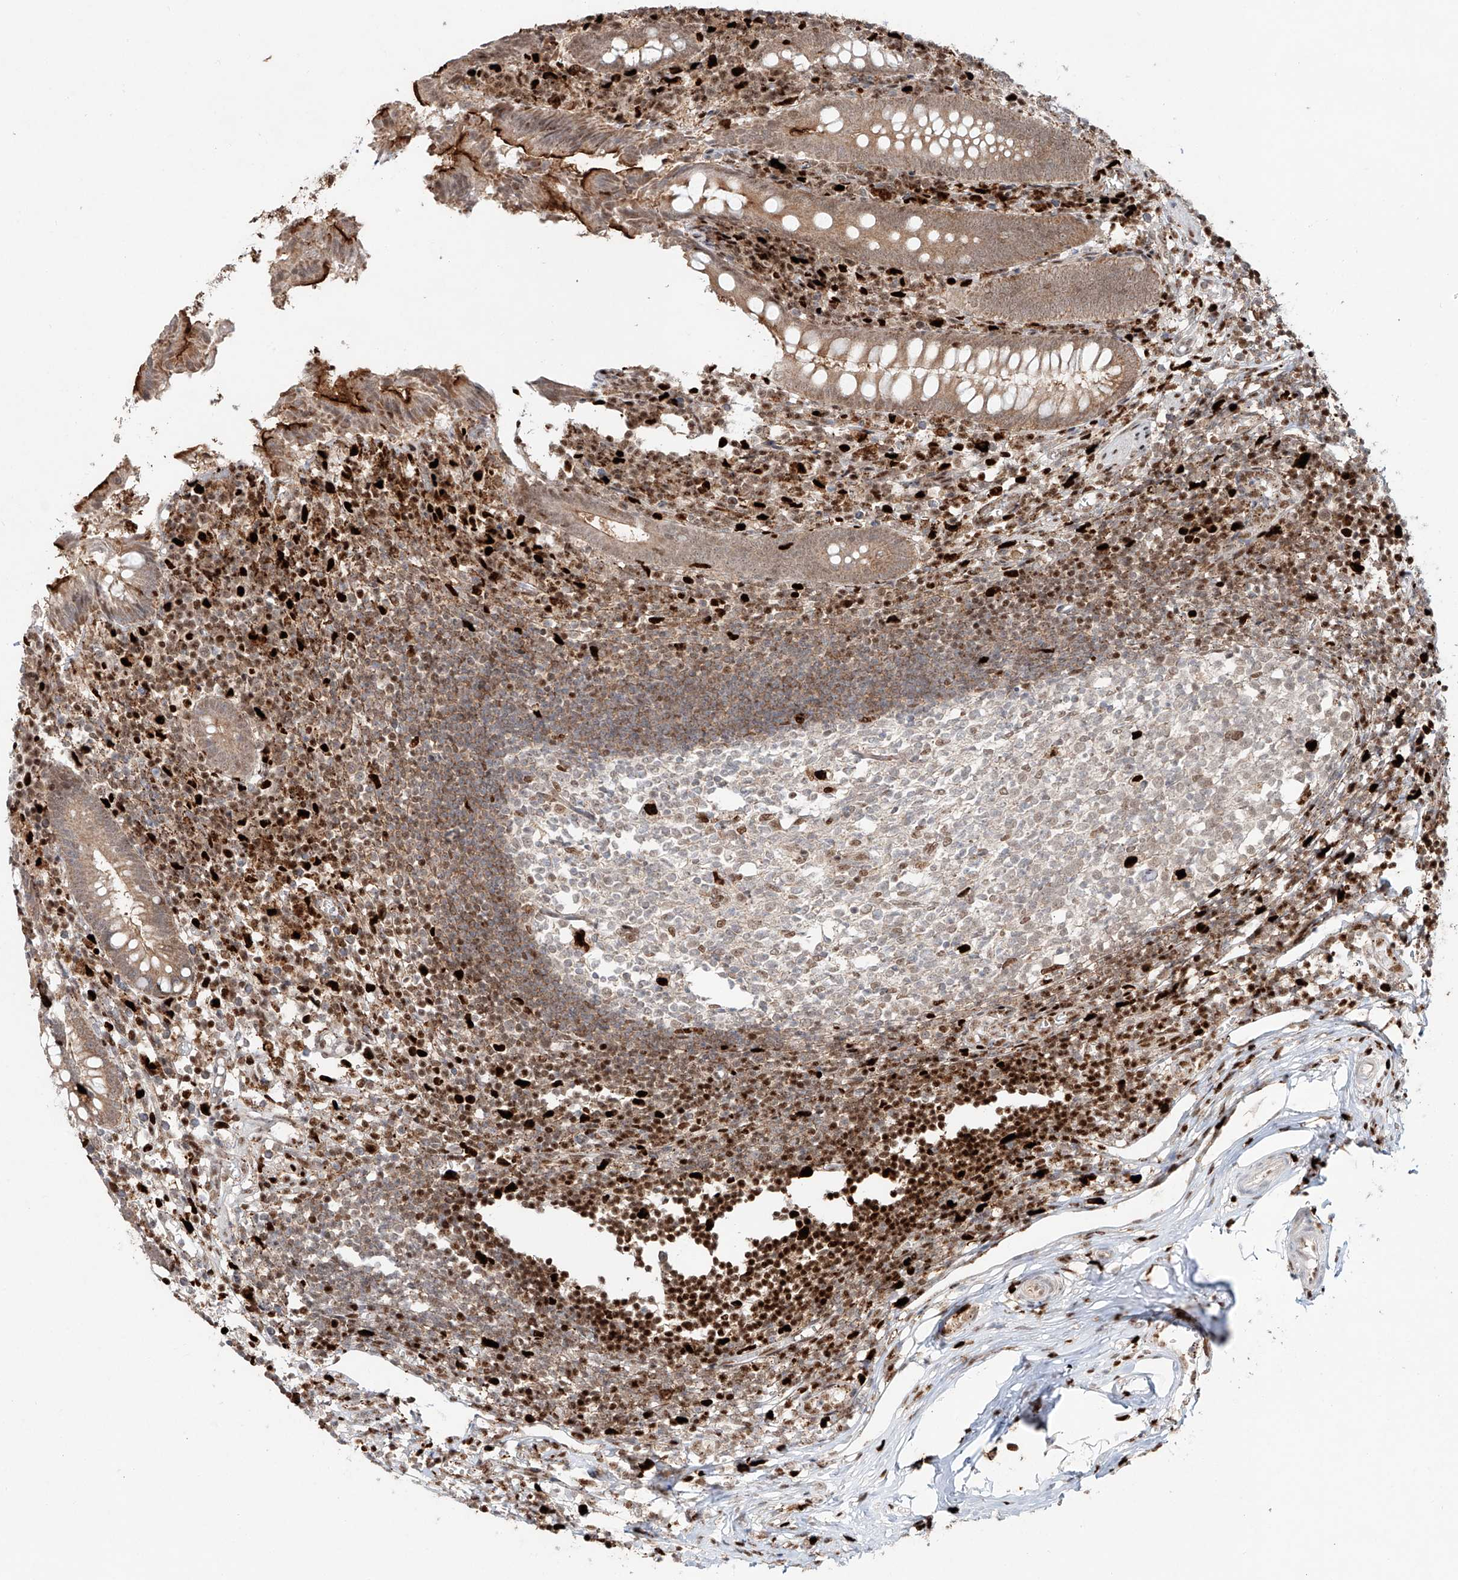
{"staining": {"intensity": "moderate", "quantity": "25%-75%", "location": "cytoplasmic/membranous,nuclear"}, "tissue": "appendix", "cell_type": "Glandular cells", "image_type": "normal", "snomed": [{"axis": "morphology", "description": "Normal tissue, NOS"}, {"axis": "topography", "description": "Appendix"}], "caption": "A brown stain highlights moderate cytoplasmic/membranous,nuclear positivity of a protein in glandular cells of unremarkable appendix.", "gene": "DZIP1L", "patient": {"sex": "female", "age": 17}}